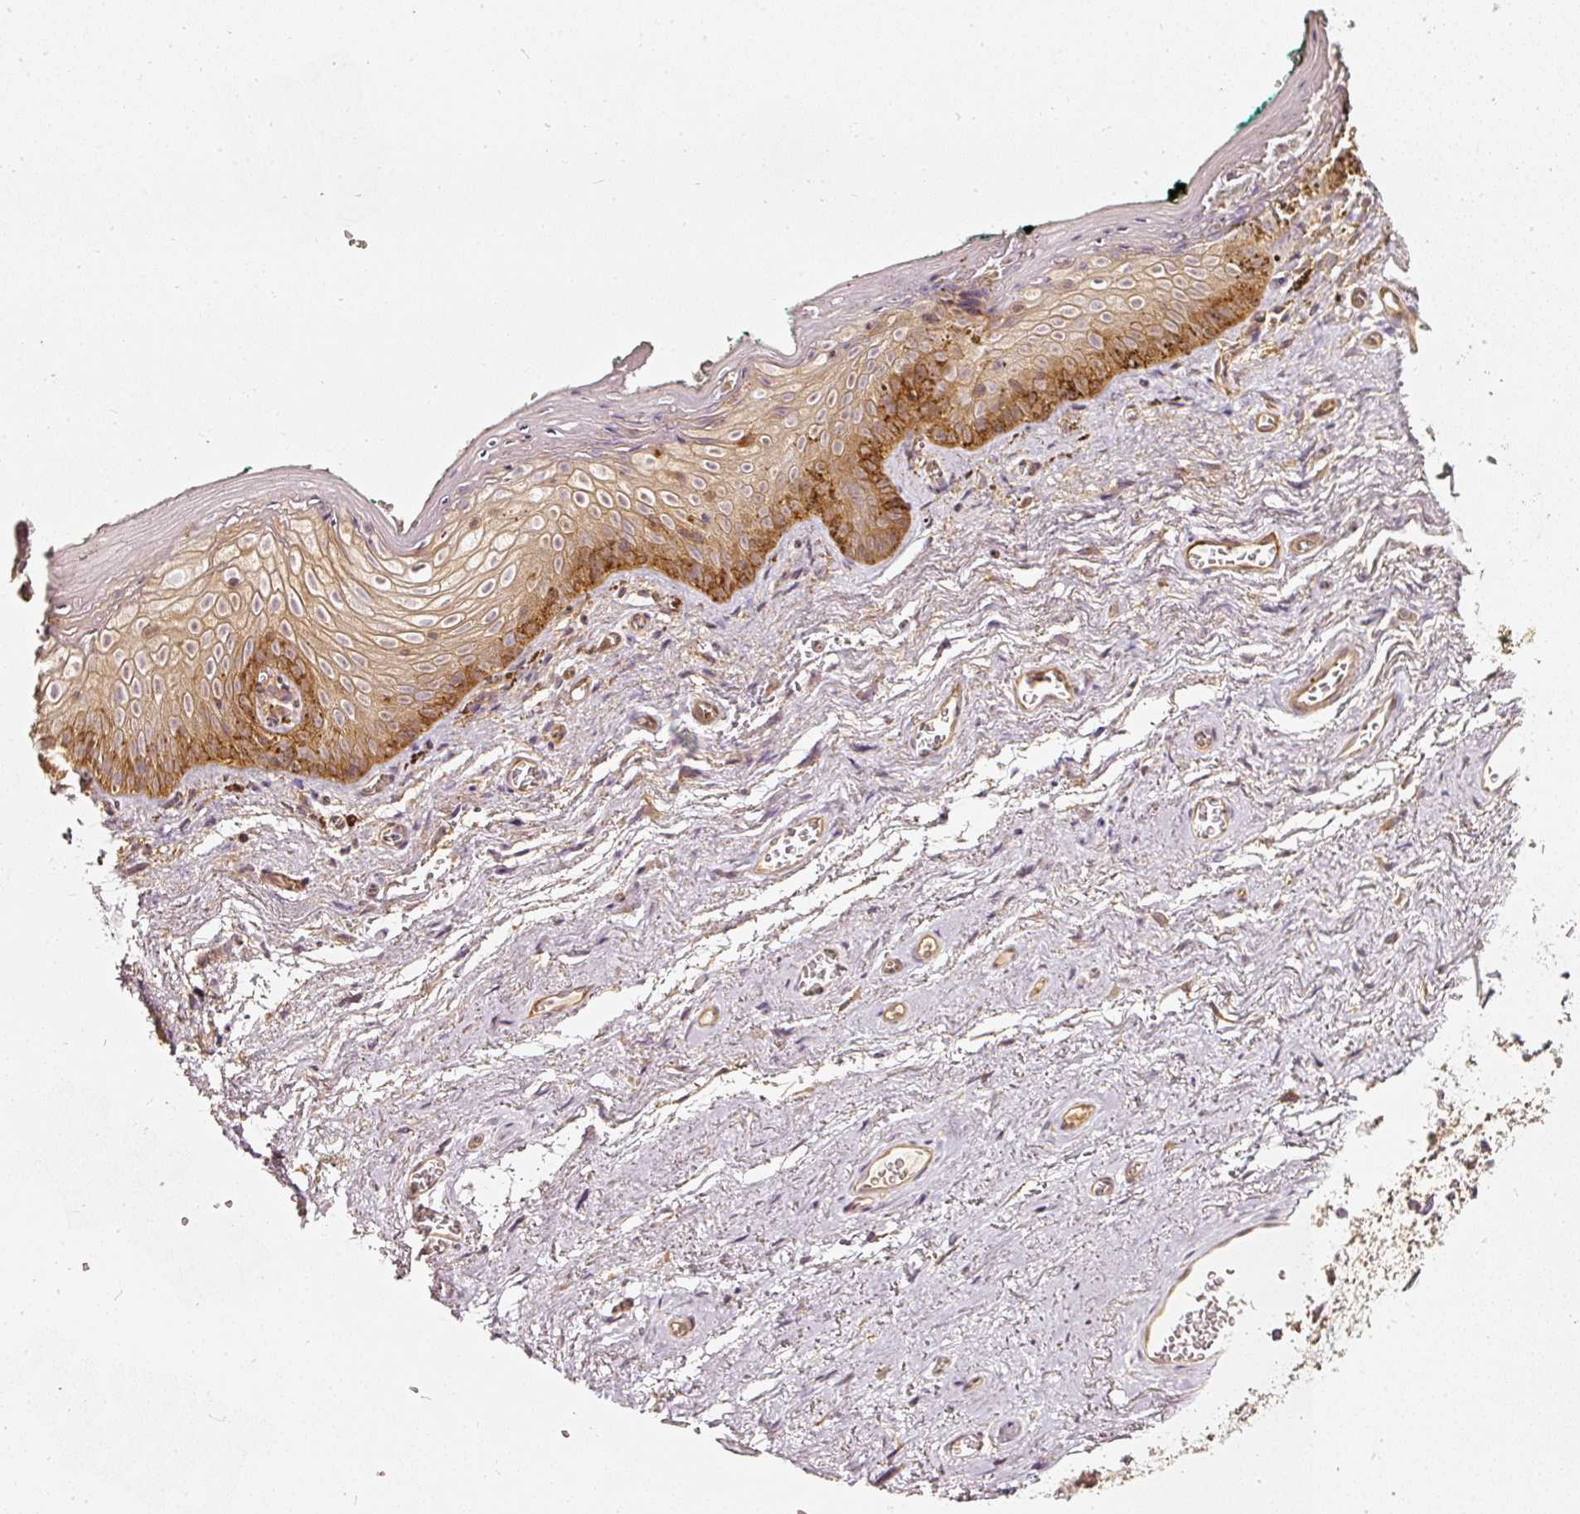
{"staining": {"intensity": "moderate", "quantity": ">75%", "location": "cytoplasmic/membranous"}, "tissue": "vagina", "cell_type": "Squamous epithelial cells", "image_type": "normal", "snomed": [{"axis": "morphology", "description": "Normal tissue, NOS"}, {"axis": "topography", "description": "Vulva"}, {"axis": "topography", "description": "Vagina"}, {"axis": "topography", "description": "Peripheral nerve tissue"}], "caption": "This micrograph exhibits immunohistochemistry staining of benign vagina, with medium moderate cytoplasmic/membranous expression in about >75% of squamous epithelial cells.", "gene": "ASMTL", "patient": {"sex": "female", "age": 66}}